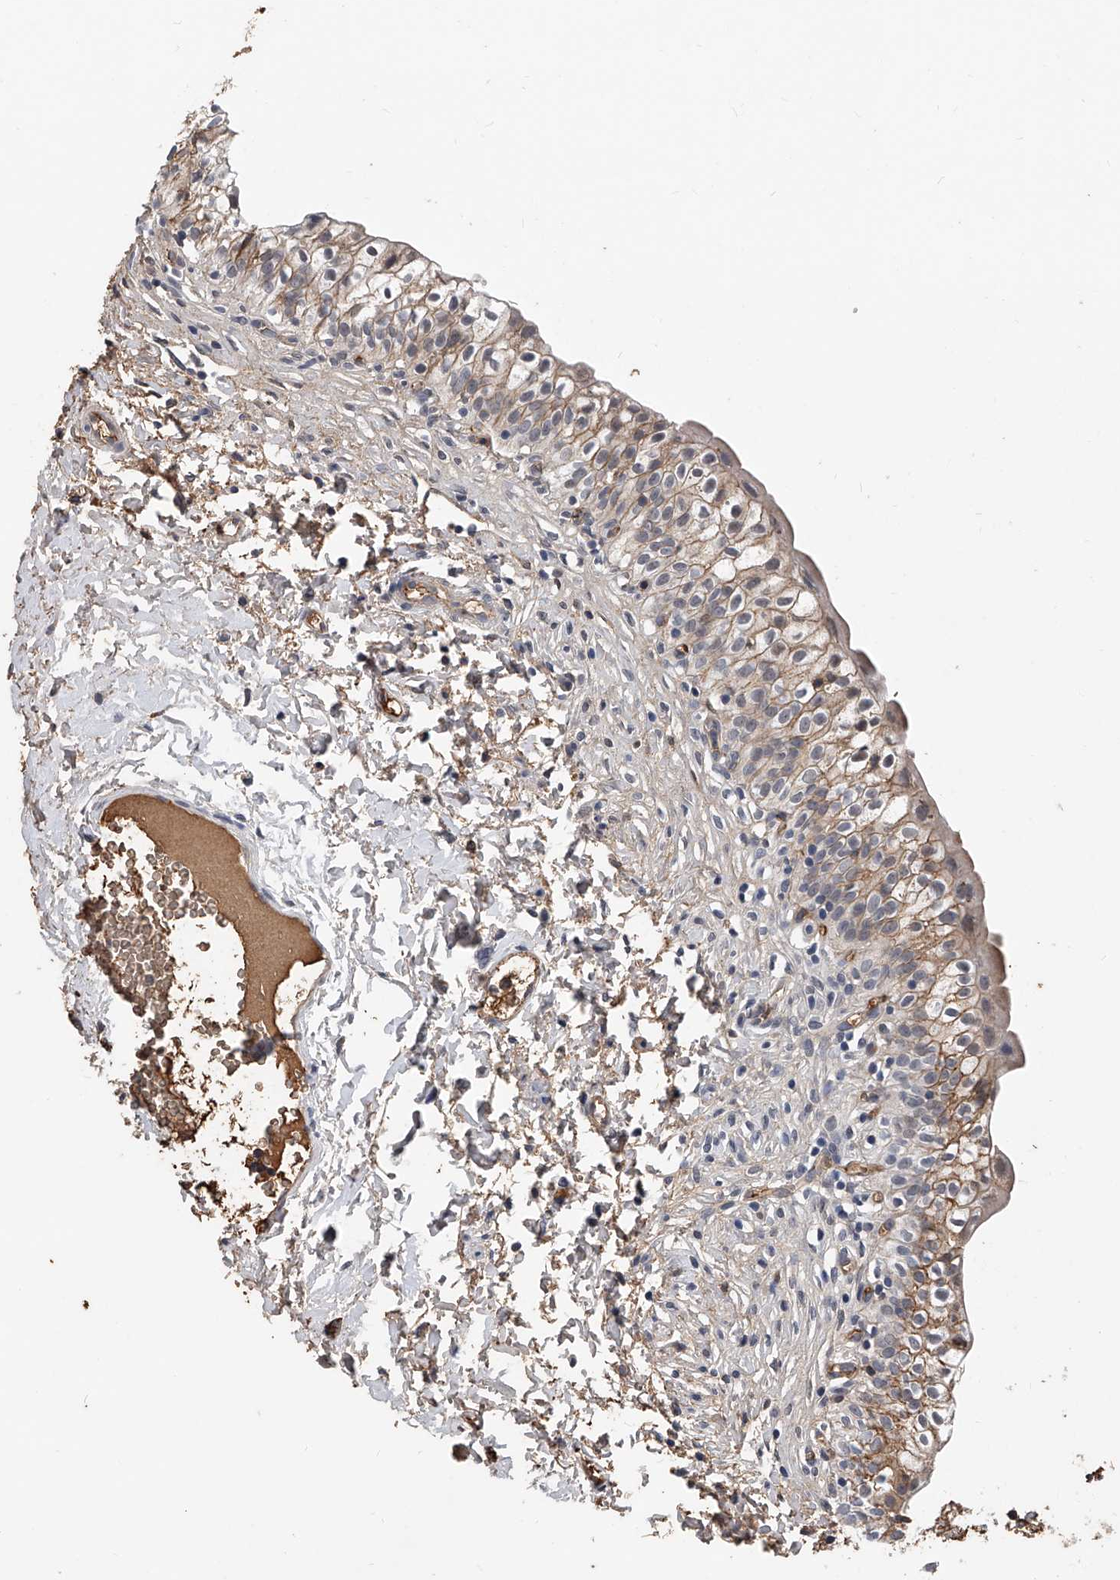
{"staining": {"intensity": "moderate", "quantity": "25%-75%", "location": "cytoplasmic/membranous"}, "tissue": "urinary bladder", "cell_type": "Urothelial cells", "image_type": "normal", "snomed": [{"axis": "morphology", "description": "Normal tissue, NOS"}, {"axis": "topography", "description": "Urinary bladder"}], "caption": "Immunohistochemical staining of benign urinary bladder reveals medium levels of moderate cytoplasmic/membranous positivity in approximately 25%-75% of urothelial cells. (IHC, brightfield microscopy, high magnification).", "gene": "ZNF25", "patient": {"sex": "male", "age": 55}}